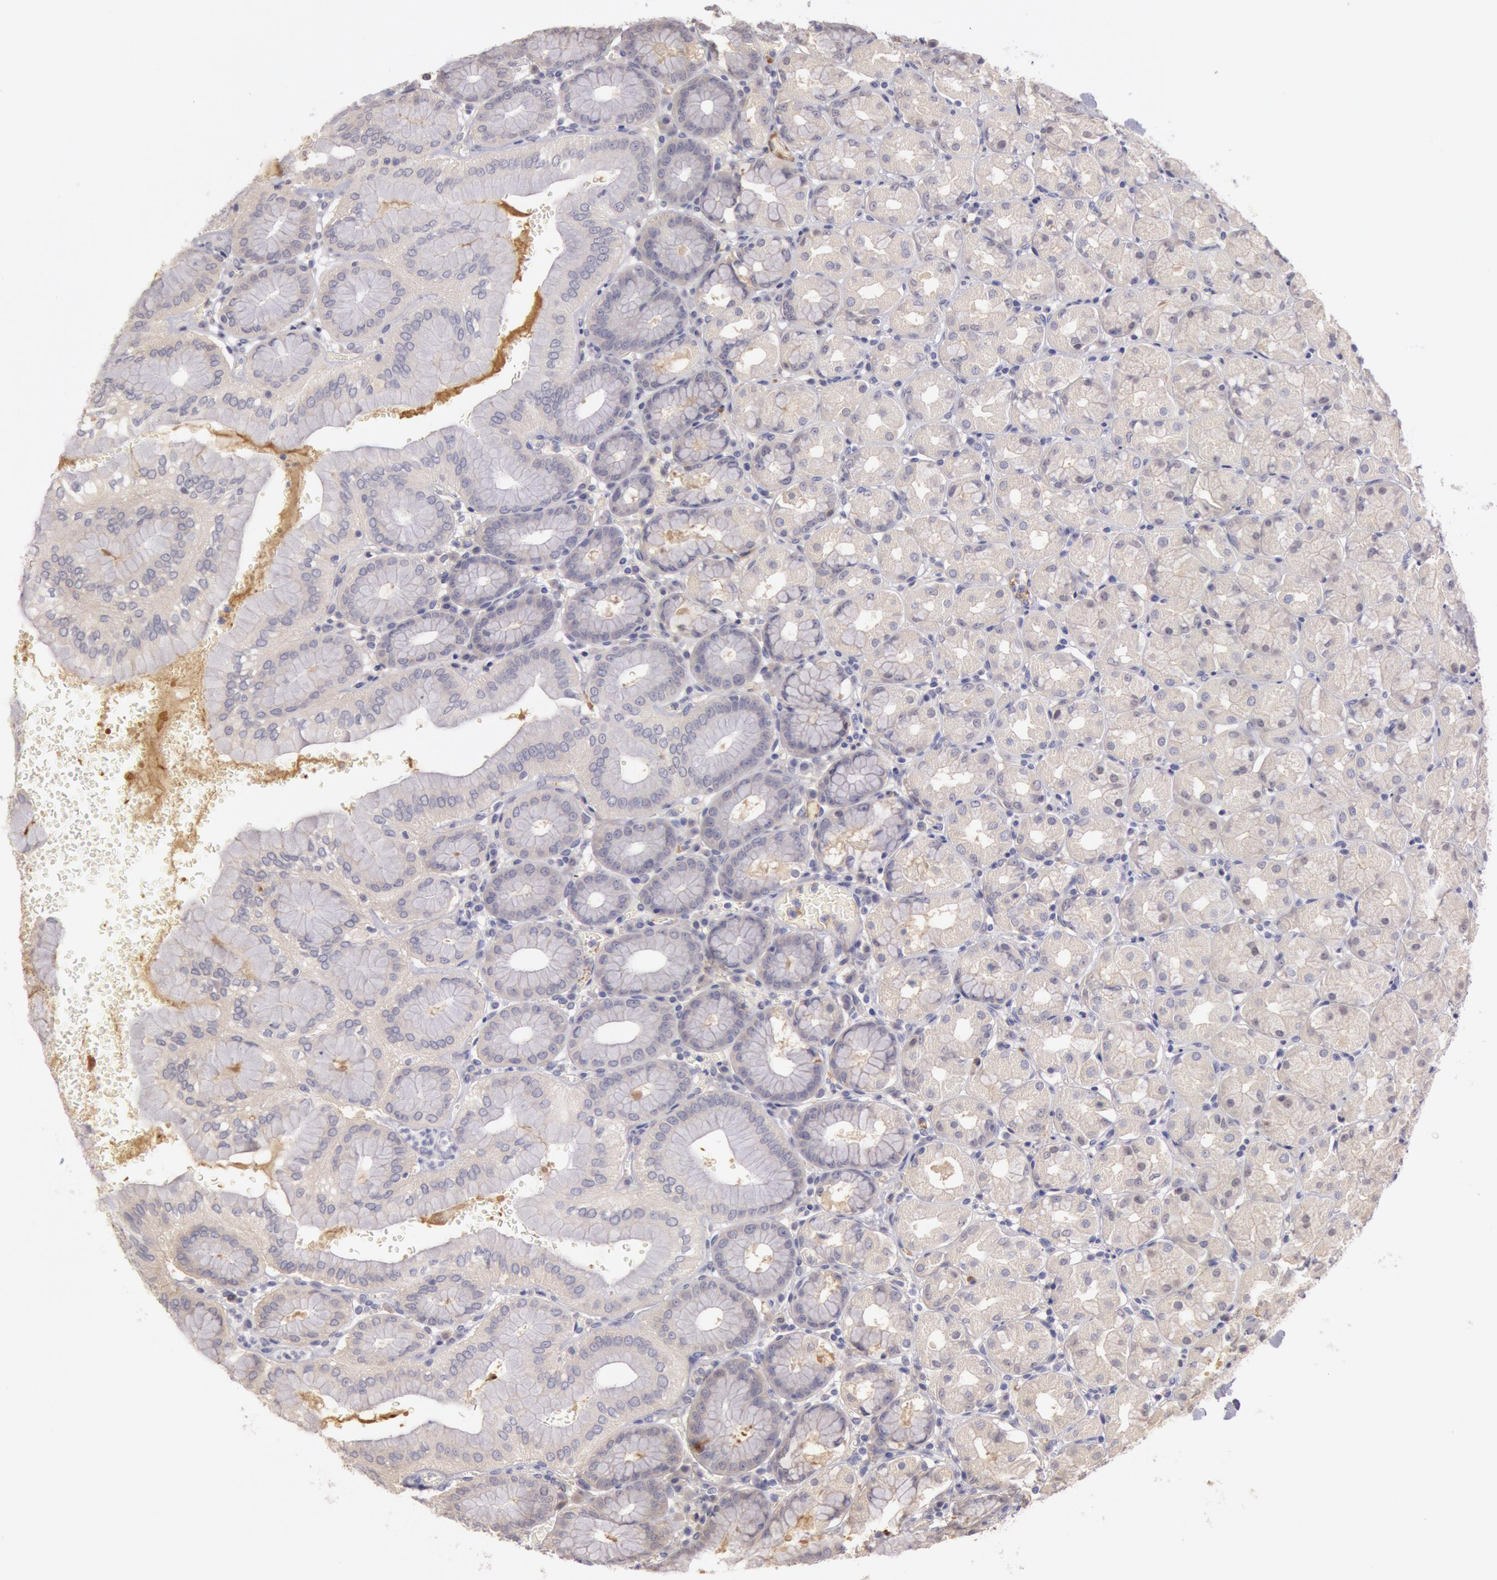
{"staining": {"intensity": "negative", "quantity": "none", "location": "none"}, "tissue": "stomach", "cell_type": "Glandular cells", "image_type": "normal", "snomed": [{"axis": "morphology", "description": "Normal tissue, NOS"}, {"axis": "topography", "description": "Stomach, upper"}, {"axis": "topography", "description": "Stomach"}], "caption": "Immunohistochemistry (IHC) photomicrograph of benign stomach: human stomach stained with DAB (3,3'-diaminobenzidine) demonstrates no significant protein staining in glandular cells.", "gene": "C1R", "patient": {"sex": "male", "age": 76}}